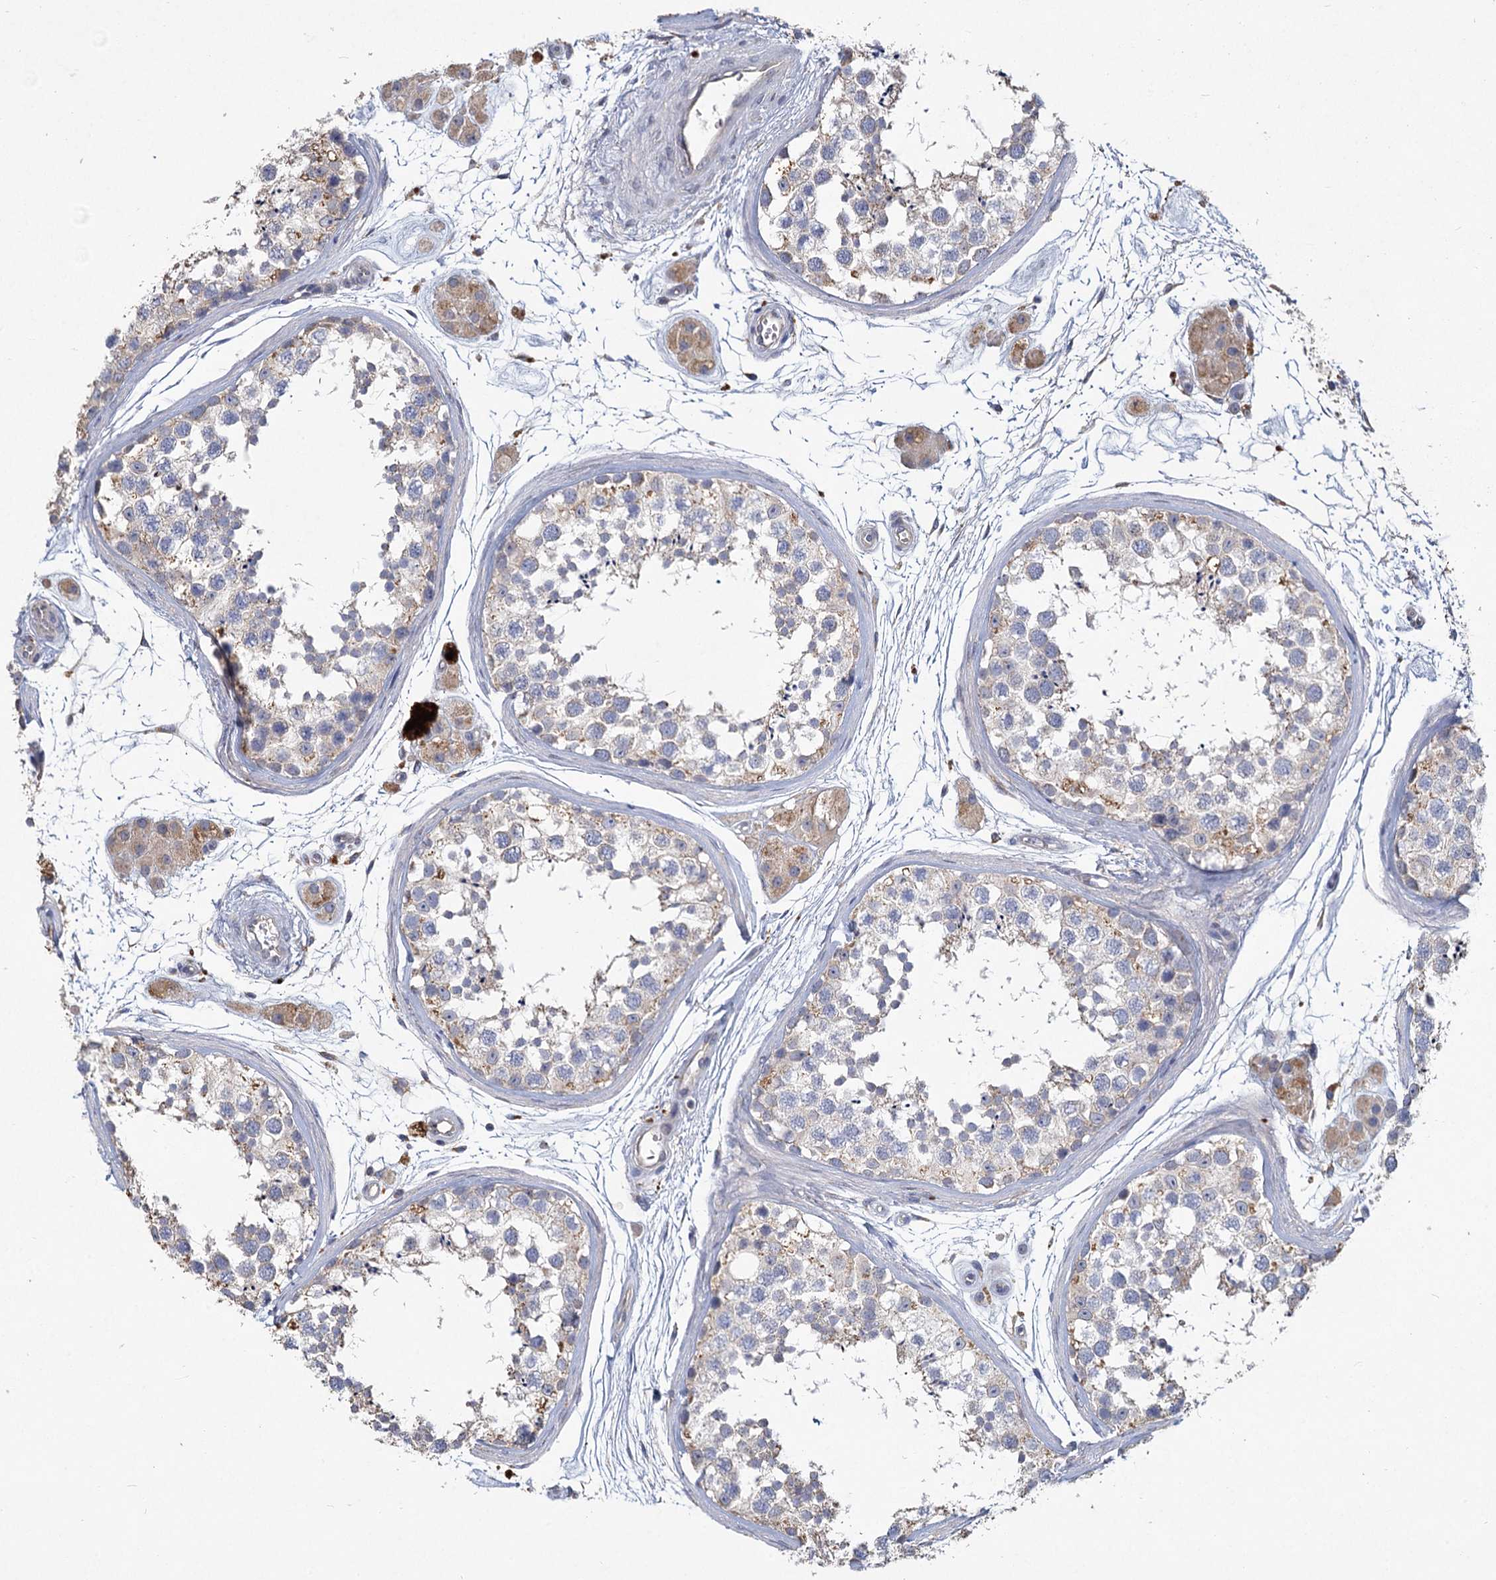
{"staining": {"intensity": "weak", "quantity": "25%-75%", "location": "cytoplasmic/membranous"}, "tissue": "testis", "cell_type": "Cells in seminiferous ducts", "image_type": "normal", "snomed": [{"axis": "morphology", "description": "Normal tissue, NOS"}, {"axis": "topography", "description": "Testis"}], "caption": "Protein staining demonstrates weak cytoplasmic/membranous staining in about 25%-75% of cells in seminiferous ducts in unremarkable testis.", "gene": "HES2", "patient": {"sex": "male", "age": 56}}